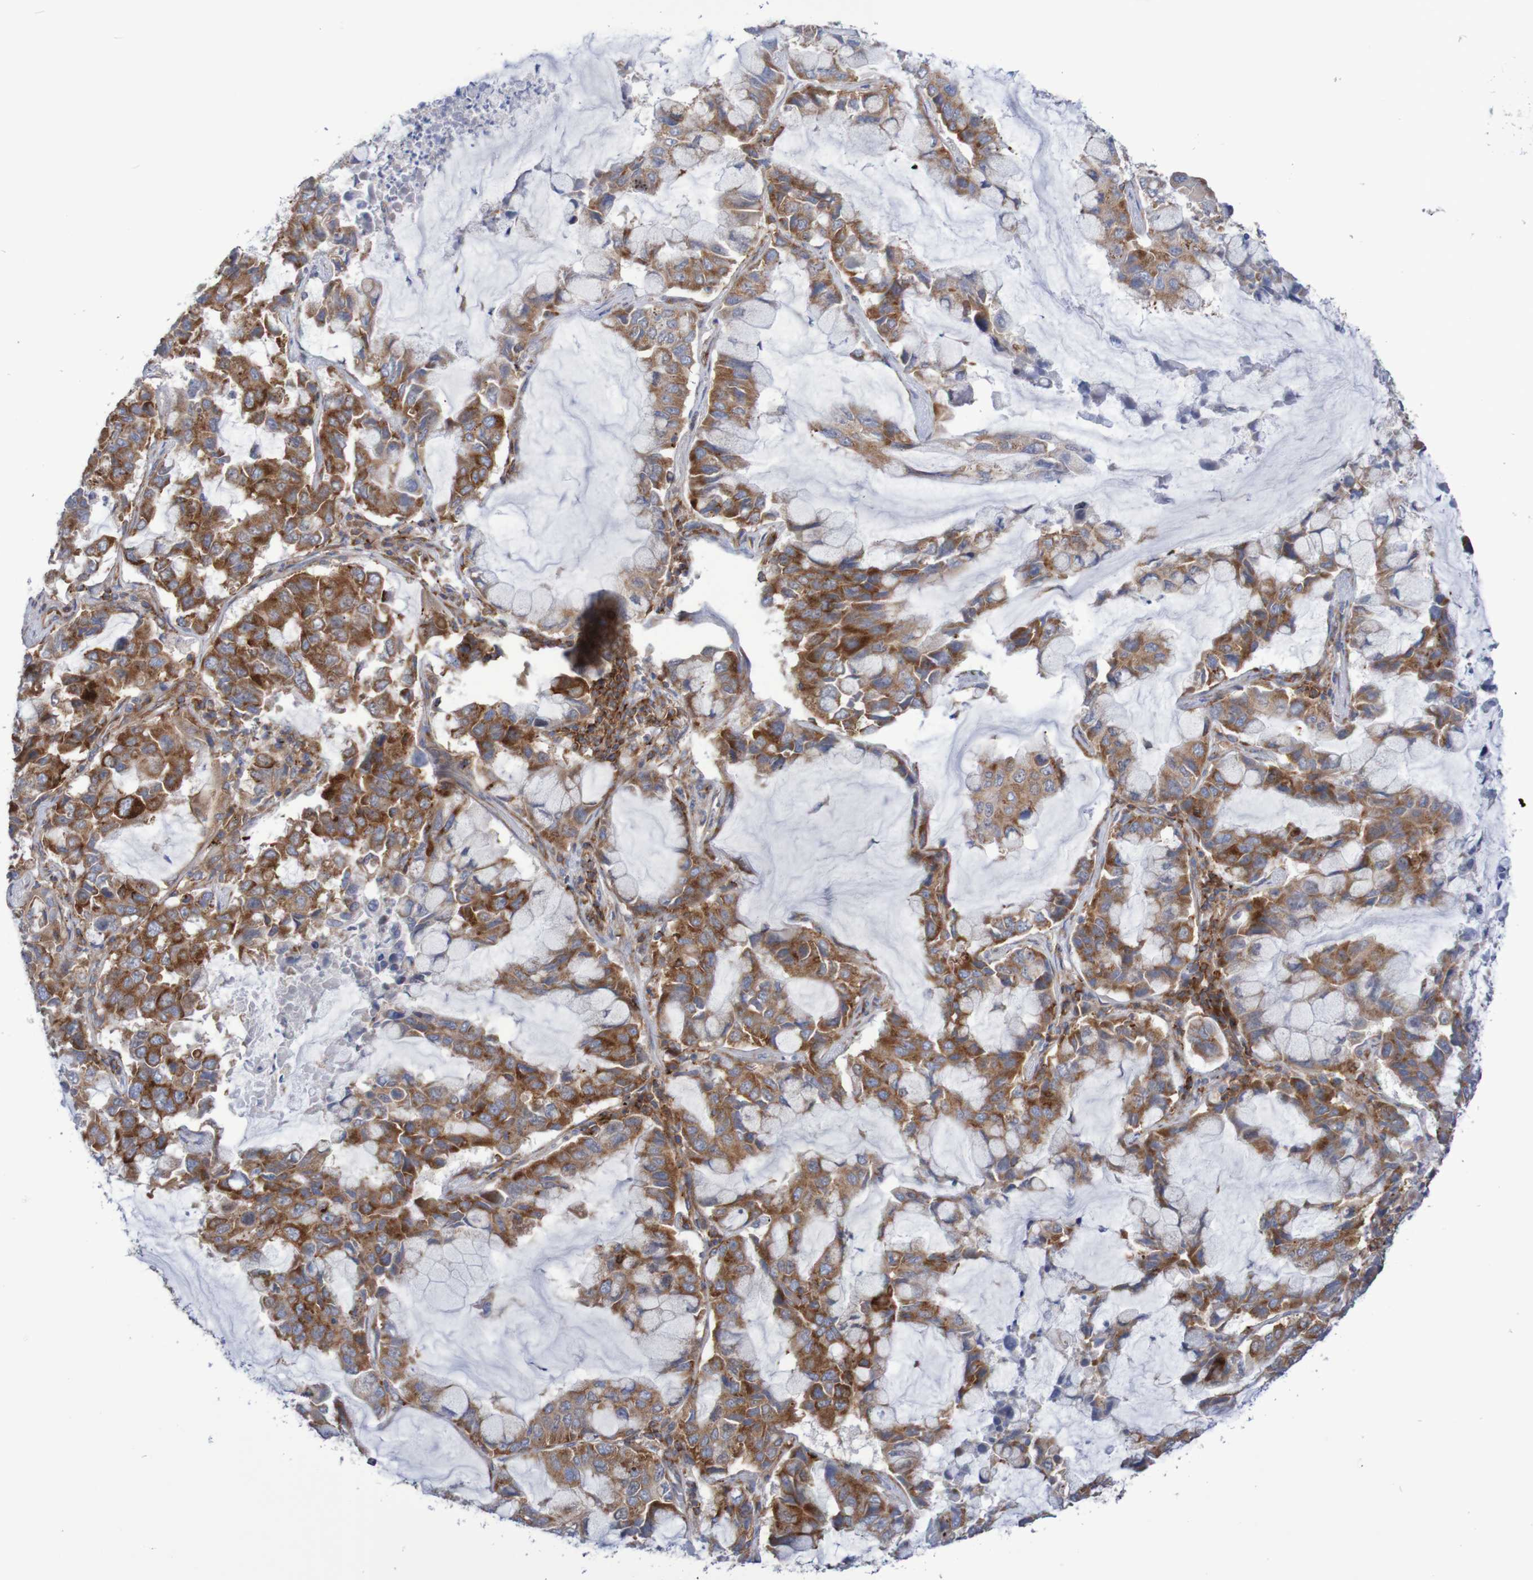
{"staining": {"intensity": "moderate", "quantity": ">75%", "location": "cytoplasmic/membranous"}, "tissue": "lung cancer", "cell_type": "Tumor cells", "image_type": "cancer", "snomed": [{"axis": "morphology", "description": "Adenocarcinoma, NOS"}, {"axis": "topography", "description": "Lung"}], "caption": "A histopathology image of human lung cancer (adenocarcinoma) stained for a protein shows moderate cytoplasmic/membranous brown staining in tumor cells.", "gene": "FXR2", "patient": {"sex": "male", "age": 64}}